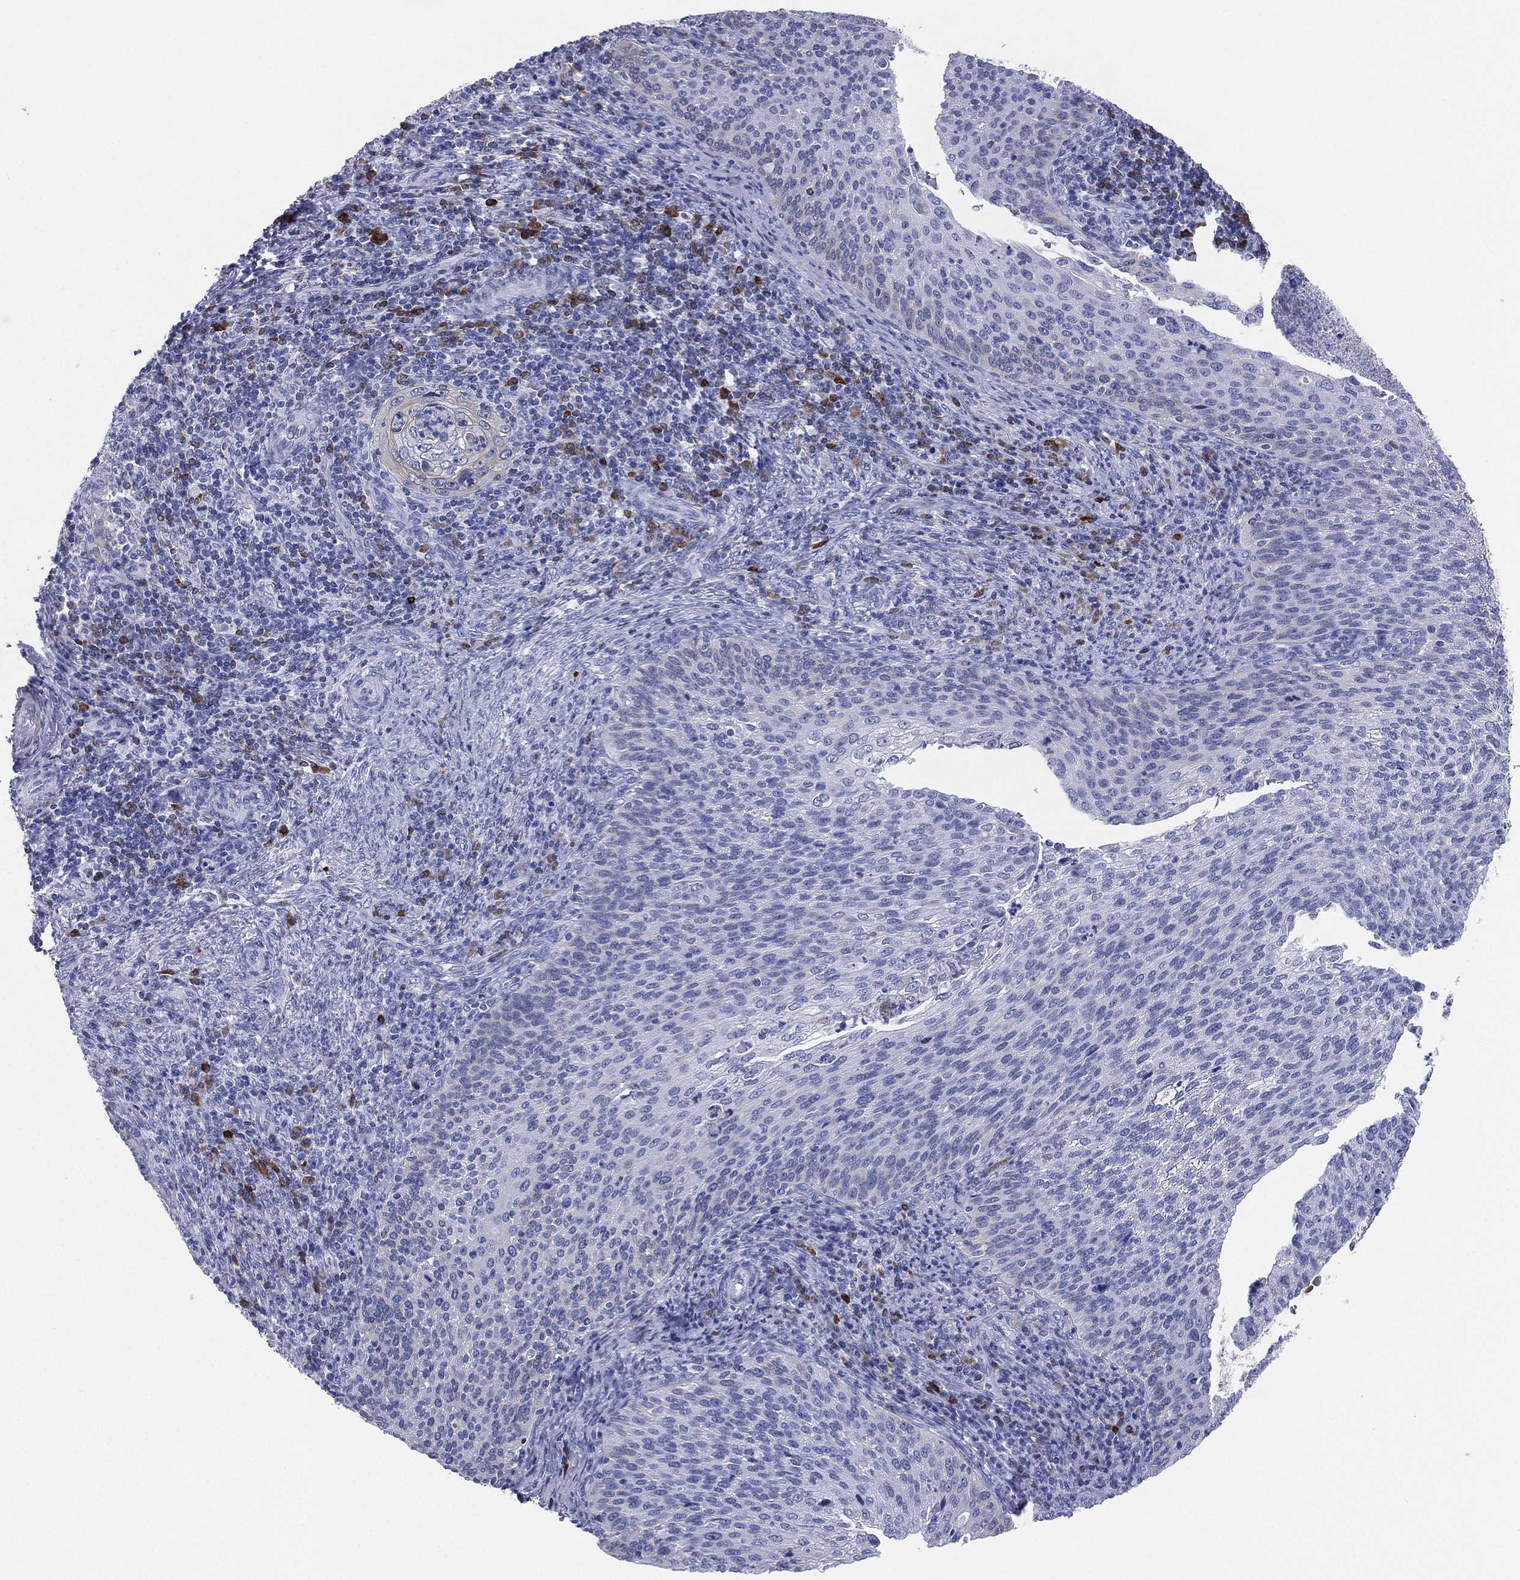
{"staining": {"intensity": "negative", "quantity": "none", "location": "none"}, "tissue": "cervical cancer", "cell_type": "Tumor cells", "image_type": "cancer", "snomed": [{"axis": "morphology", "description": "Squamous cell carcinoma, NOS"}, {"axis": "topography", "description": "Cervix"}], "caption": "Squamous cell carcinoma (cervical) stained for a protein using immunohistochemistry (IHC) reveals no staining tumor cells.", "gene": "CD79A", "patient": {"sex": "female", "age": 52}}